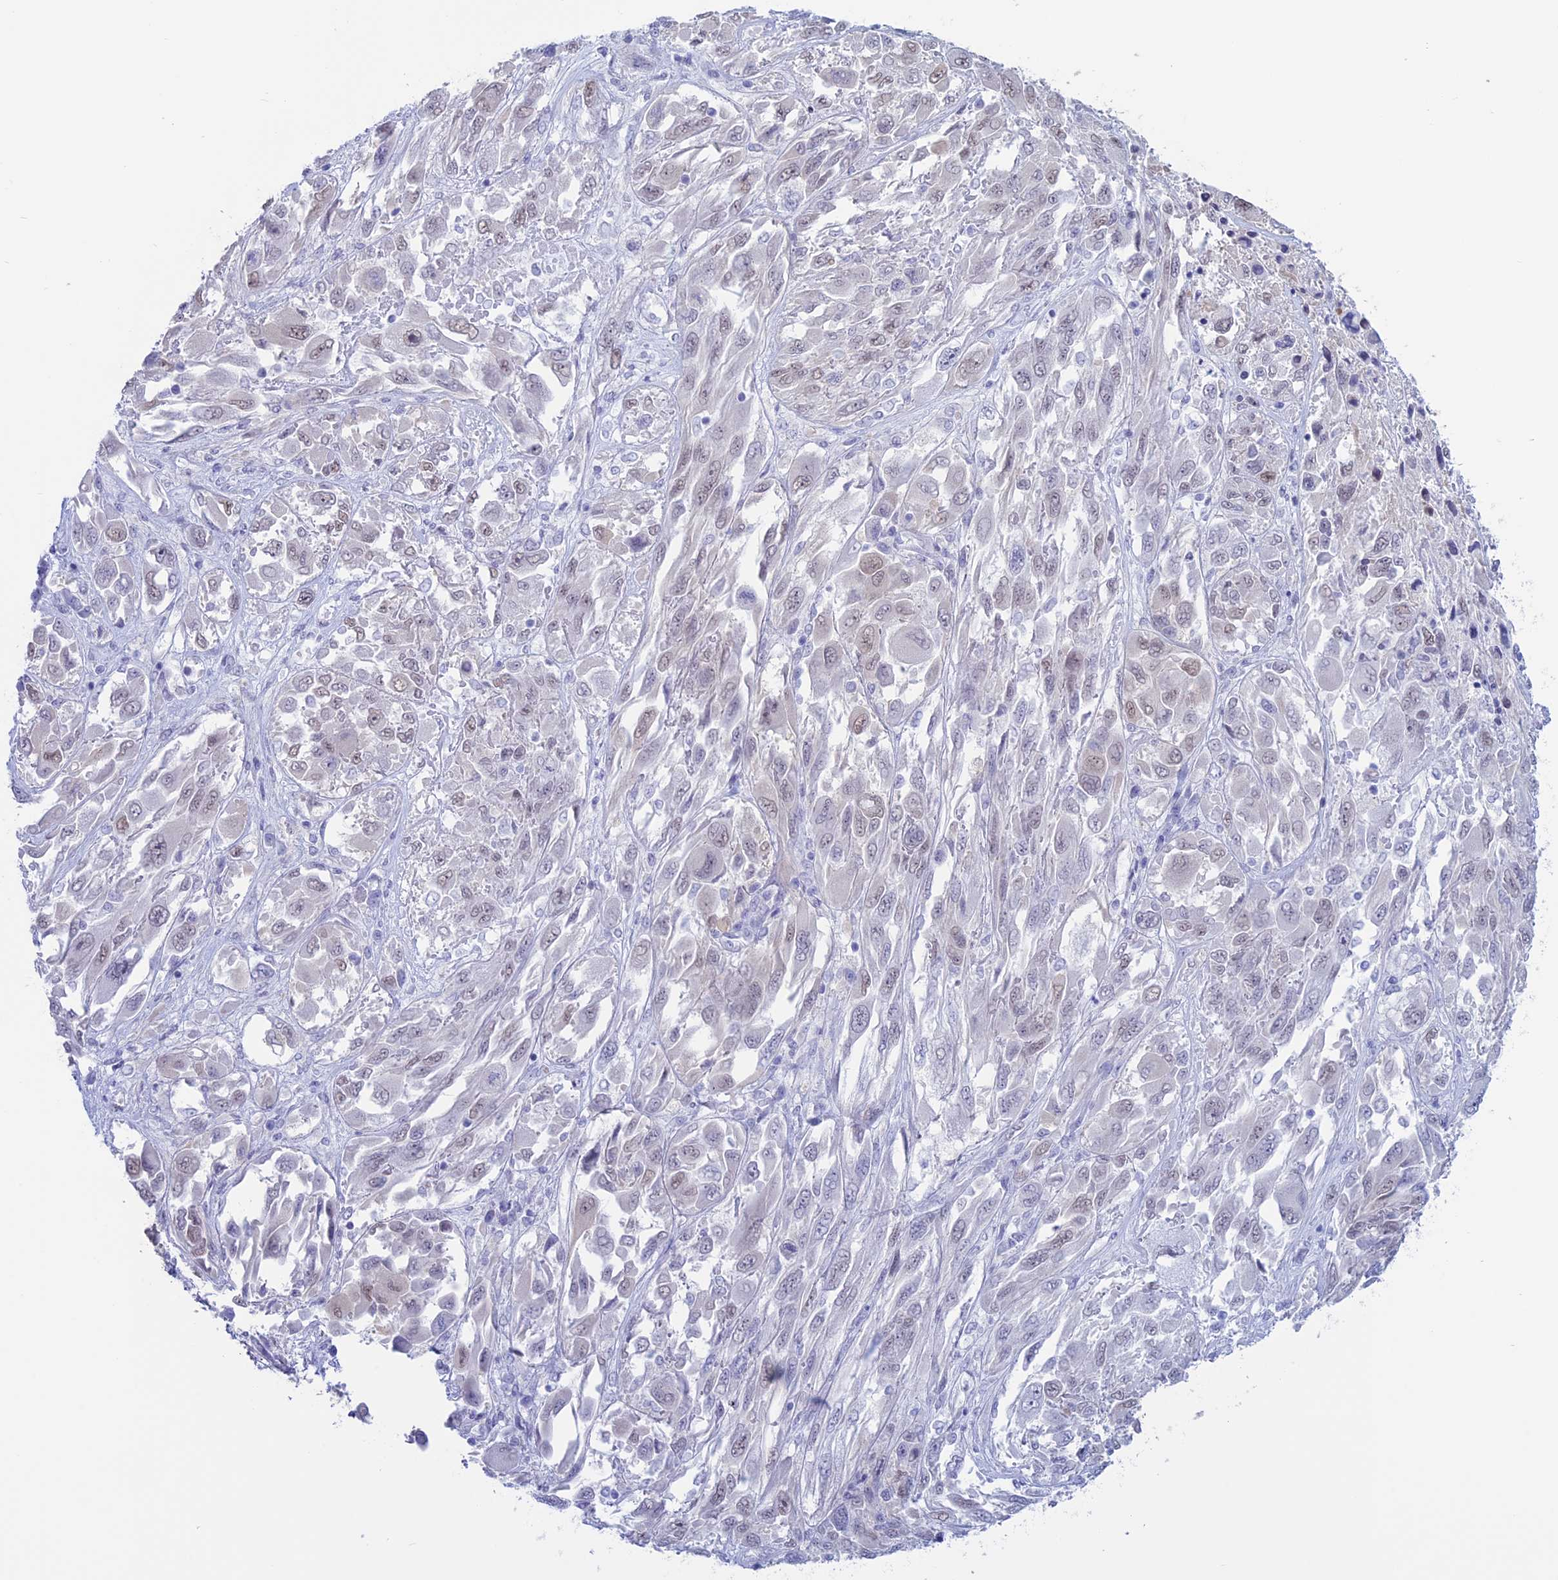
{"staining": {"intensity": "weak", "quantity": "<25%", "location": "nuclear"}, "tissue": "melanoma", "cell_type": "Tumor cells", "image_type": "cancer", "snomed": [{"axis": "morphology", "description": "Malignant melanoma, NOS"}, {"axis": "topography", "description": "Skin"}], "caption": "A micrograph of human malignant melanoma is negative for staining in tumor cells. Brightfield microscopy of IHC stained with DAB (3,3'-diaminobenzidine) (brown) and hematoxylin (blue), captured at high magnification.", "gene": "LHFPL2", "patient": {"sex": "female", "age": 91}}